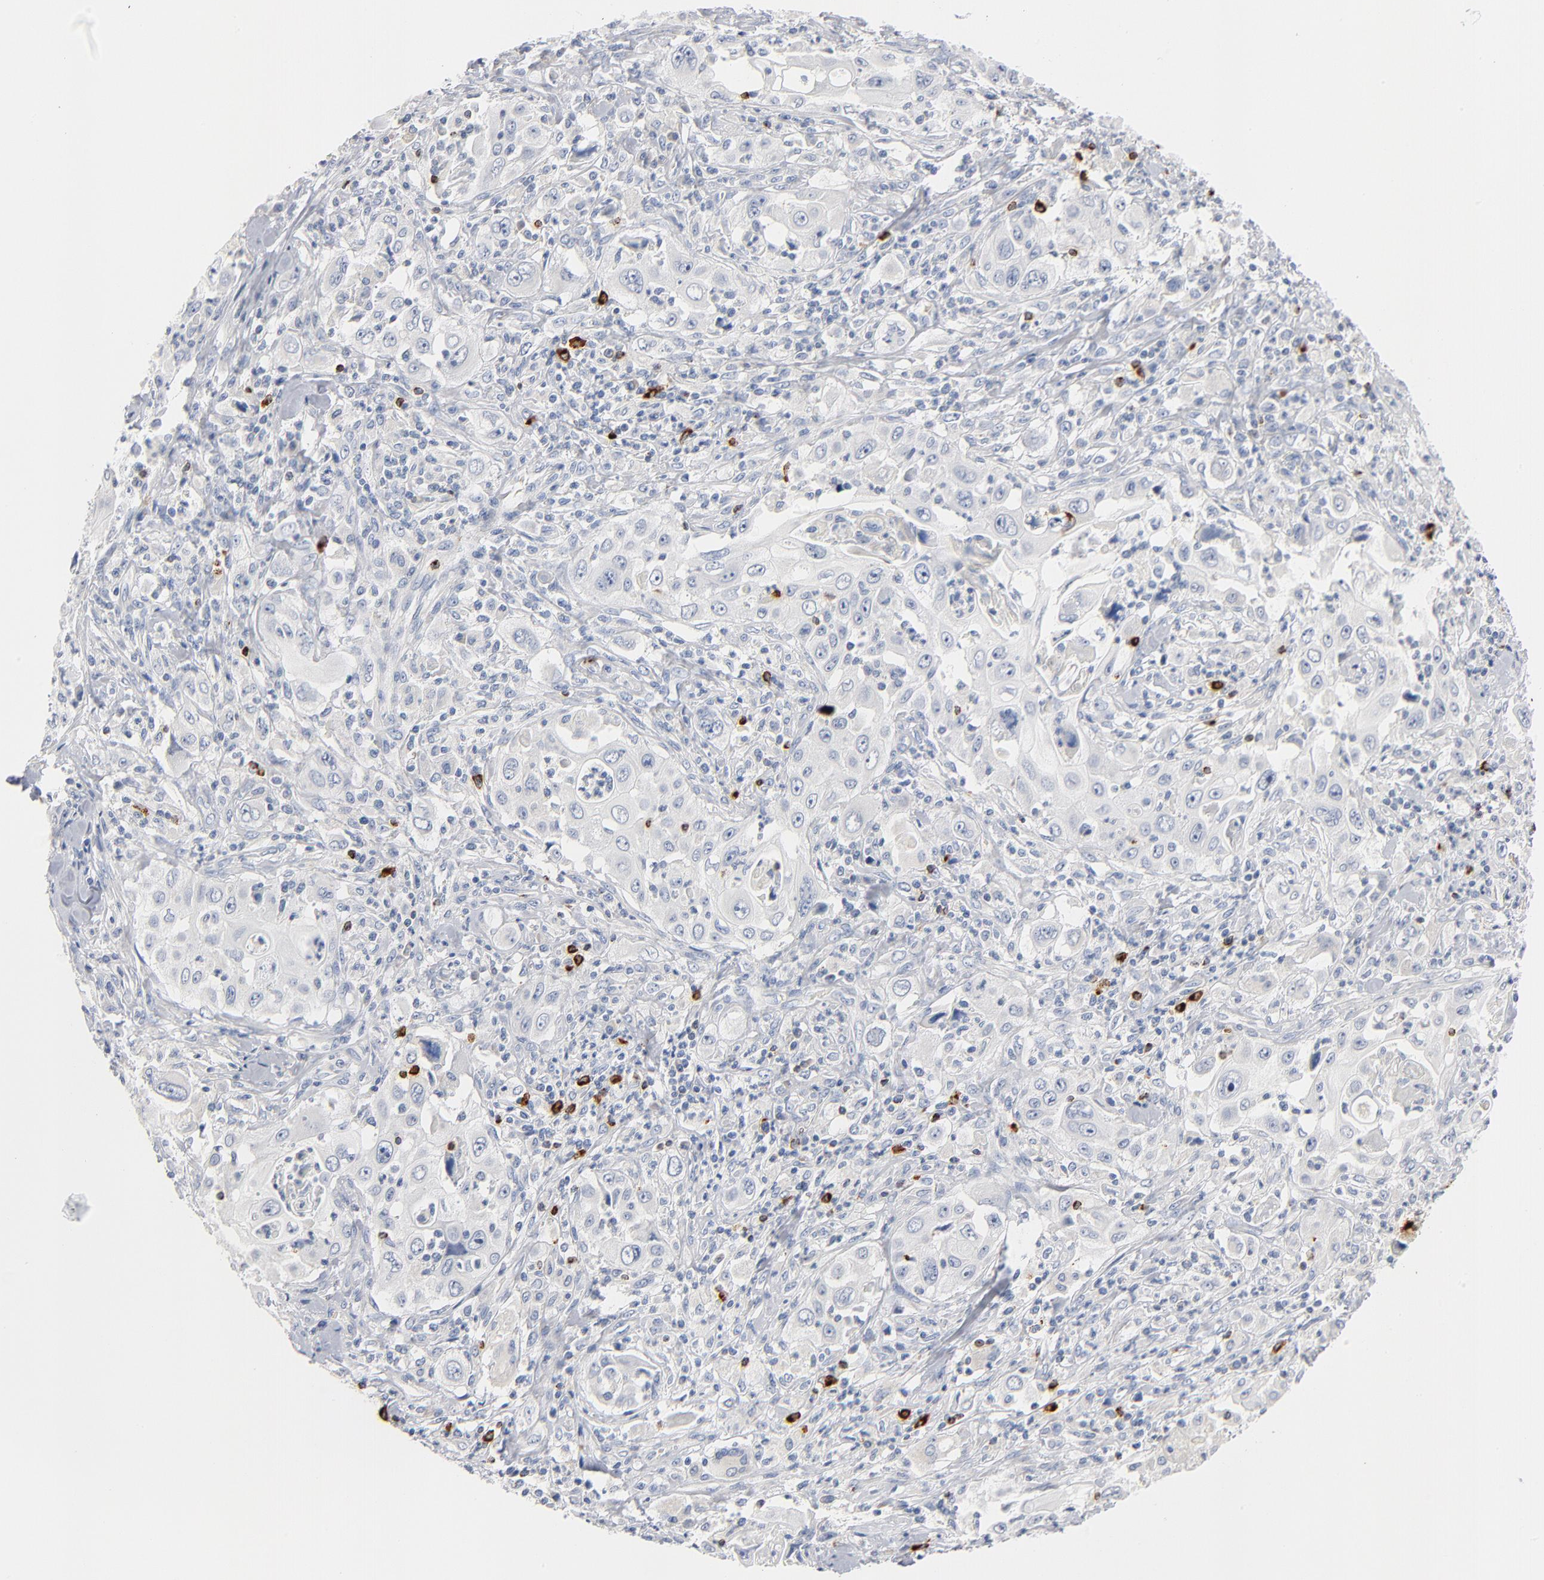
{"staining": {"intensity": "negative", "quantity": "none", "location": "none"}, "tissue": "pancreatic cancer", "cell_type": "Tumor cells", "image_type": "cancer", "snomed": [{"axis": "morphology", "description": "Adenocarcinoma, NOS"}, {"axis": "topography", "description": "Pancreas"}], "caption": "This is an immunohistochemistry (IHC) image of pancreatic adenocarcinoma. There is no staining in tumor cells.", "gene": "GZMB", "patient": {"sex": "male", "age": 70}}